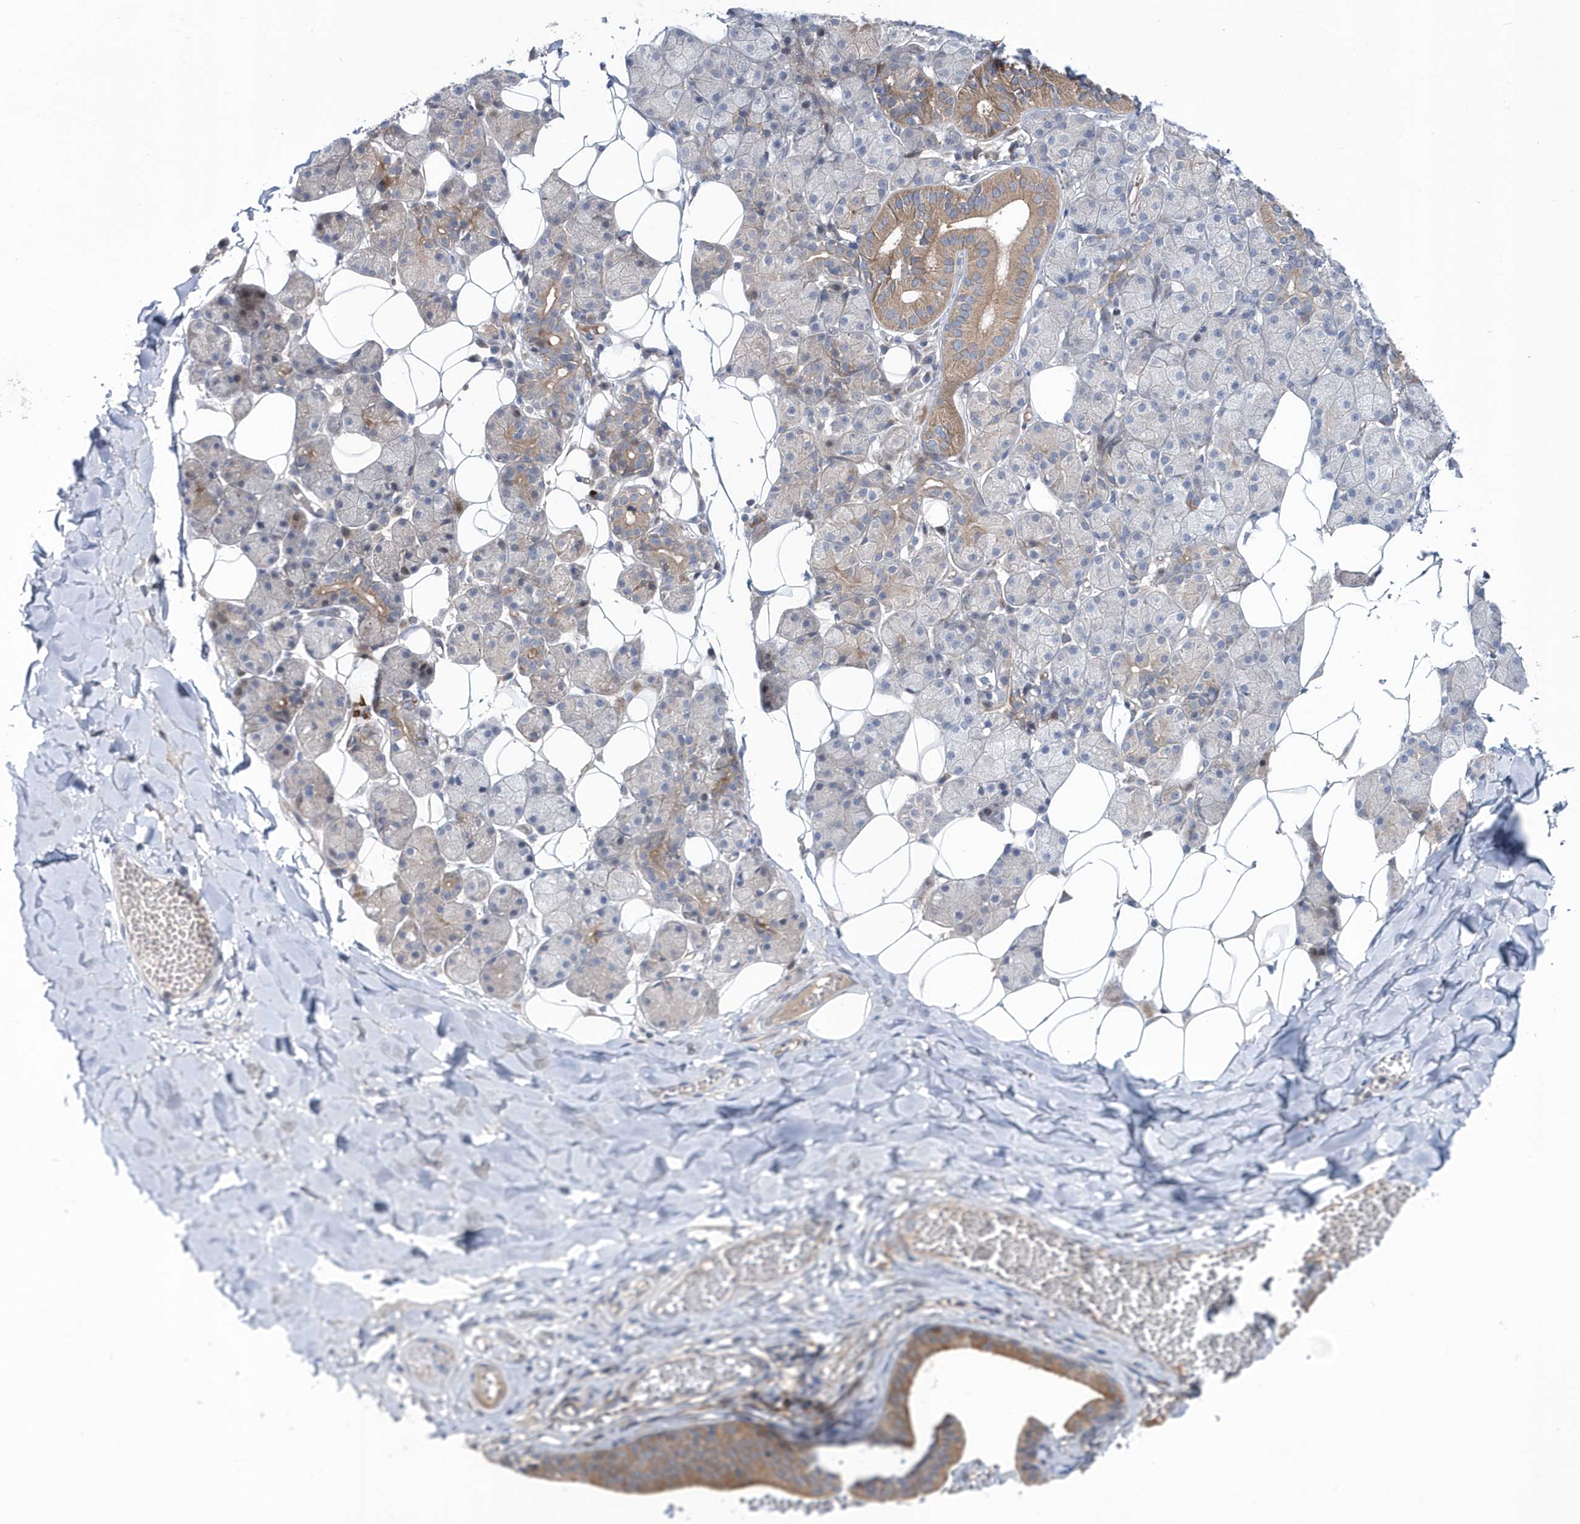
{"staining": {"intensity": "moderate", "quantity": "<25%", "location": "cytoplasmic/membranous"}, "tissue": "salivary gland", "cell_type": "Glandular cells", "image_type": "normal", "snomed": [{"axis": "morphology", "description": "Normal tissue, NOS"}, {"axis": "topography", "description": "Salivary gland"}], "caption": "About <25% of glandular cells in unremarkable human salivary gland reveal moderate cytoplasmic/membranous protein expression as visualized by brown immunohistochemical staining.", "gene": "DSPP", "patient": {"sex": "female", "age": 33}}